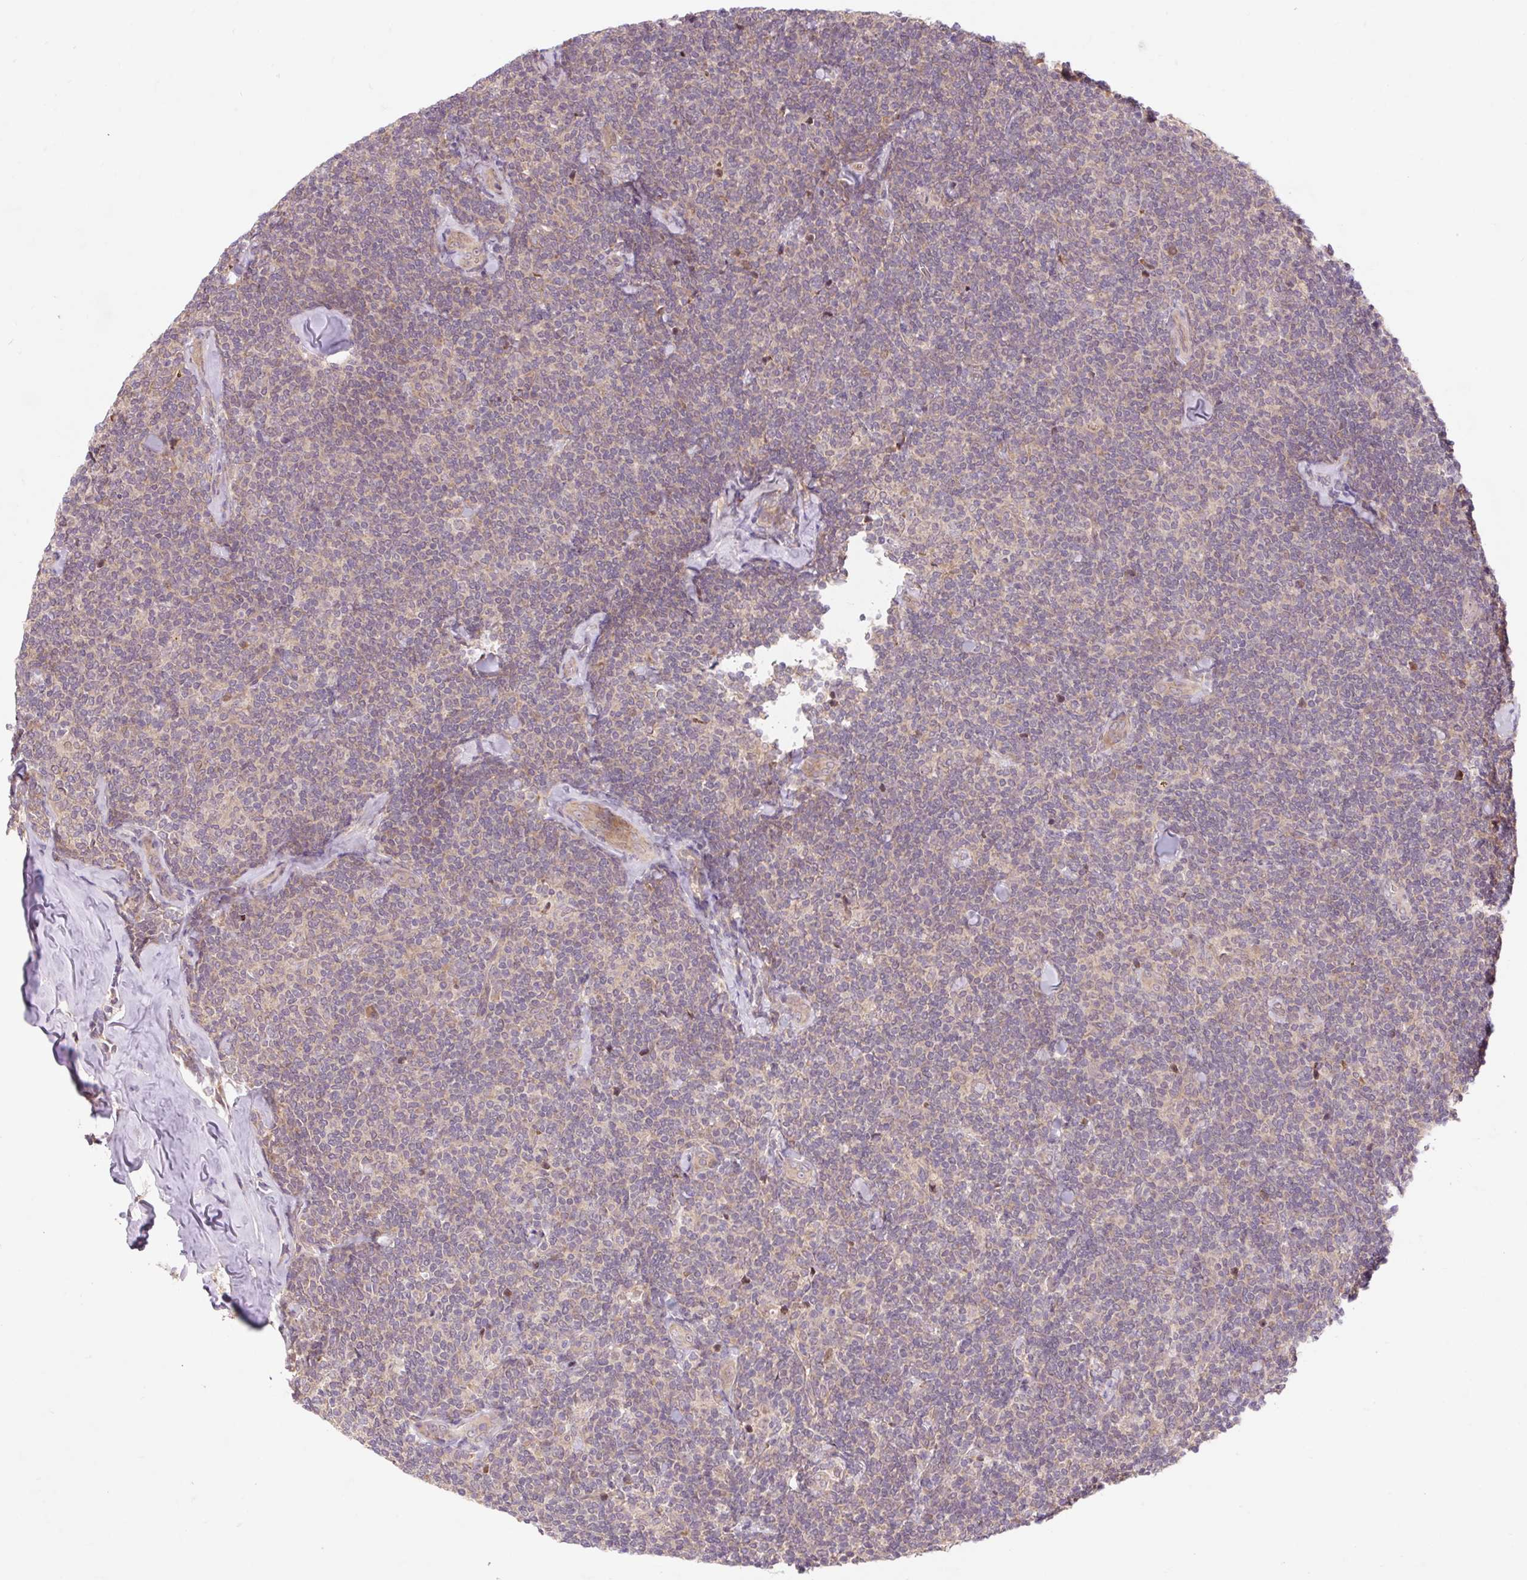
{"staining": {"intensity": "weak", "quantity": "<25%", "location": "cytoplasmic/membranous"}, "tissue": "lymphoma", "cell_type": "Tumor cells", "image_type": "cancer", "snomed": [{"axis": "morphology", "description": "Malignant lymphoma, non-Hodgkin's type, Low grade"}, {"axis": "topography", "description": "Lymph node"}], "caption": "An immunohistochemistry micrograph of malignant lymphoma, non-Hodgkin's type (low-grade) is shown. There is no staining in tumor cells of malignant lymphoma, non-Hodgkin's type (low-grade).", "gene": "HFE", "patient": {"sex": "female", "age": 56}}